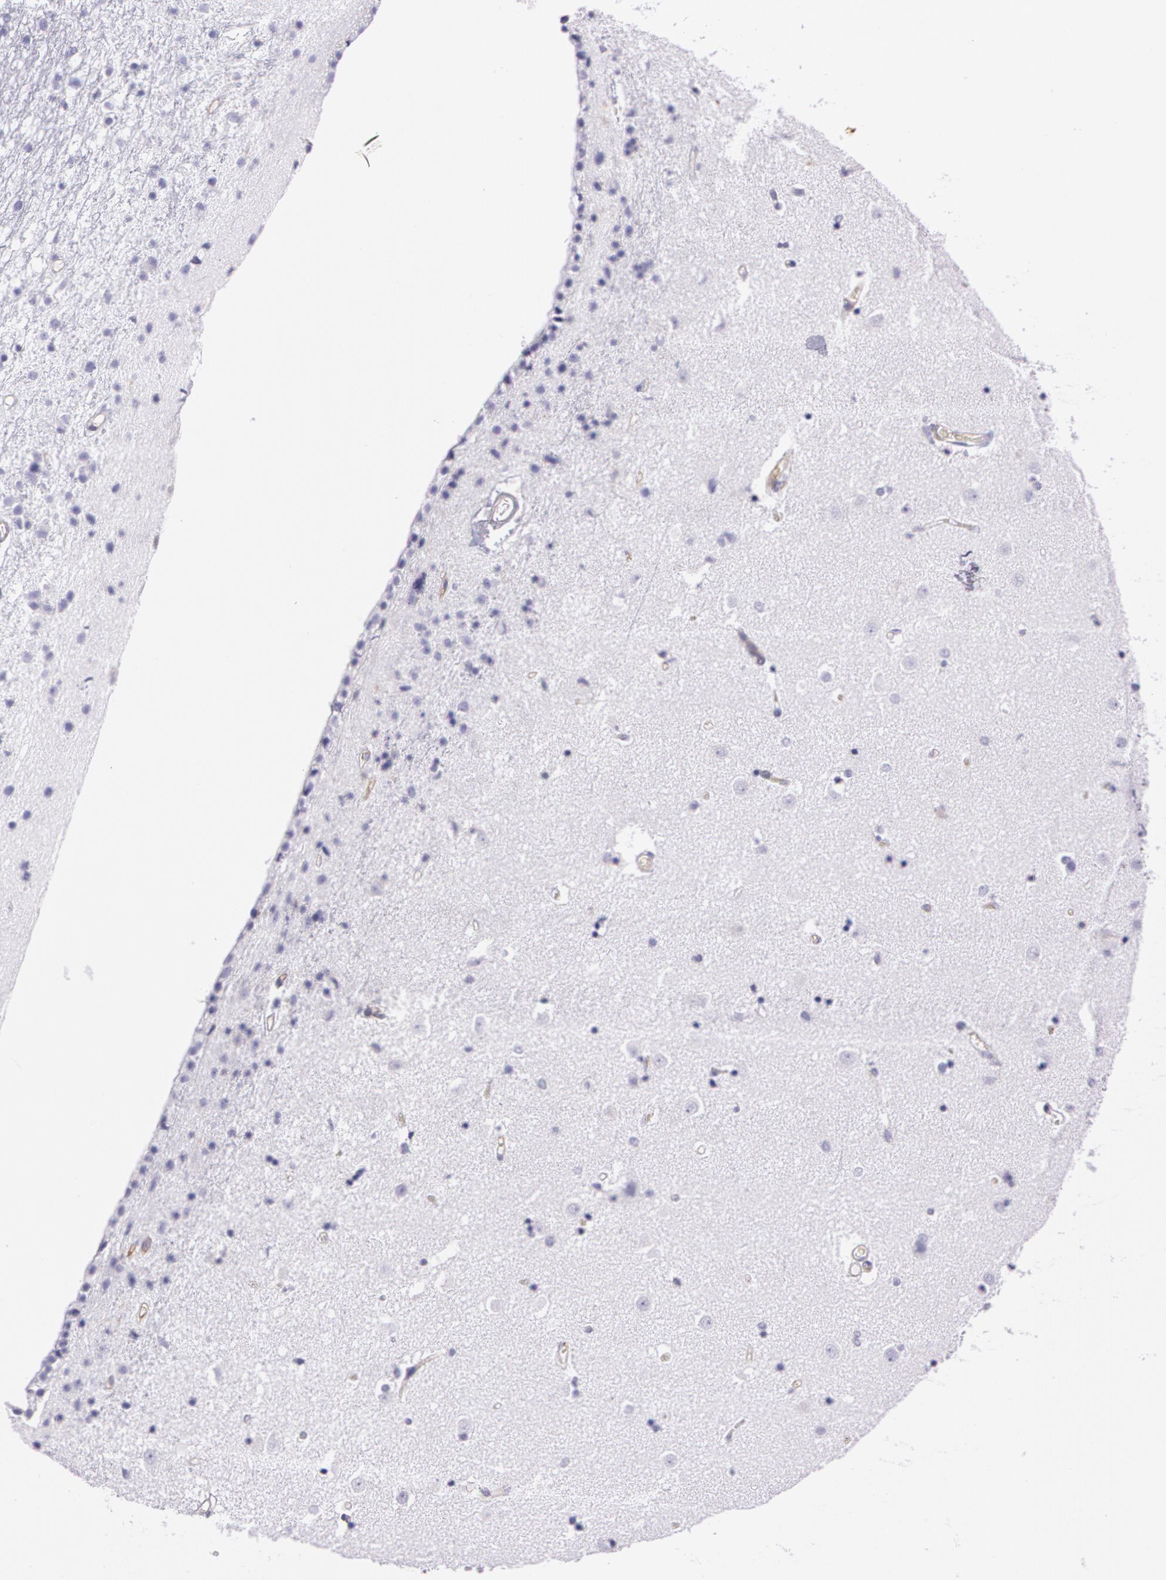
{"staining": {"intensity": "negative", "quantity": "none", "location": "none"}, "tissue": "caudate", "cell_type": "Glial cells", "image_type": "normal", "snomed": [{"axis": "morphology", "description": "Normal tissue, NOS"}, {"axis": "topography", "description": "Lateral ventricle wall"}], "caption": "Immunohistochemistry micrograph of benign caudate stained for a protein (brown), which demonstrates no expression in glial cells.", "gene": "LY75", "patient": {"sex": "female", "age": 54}}